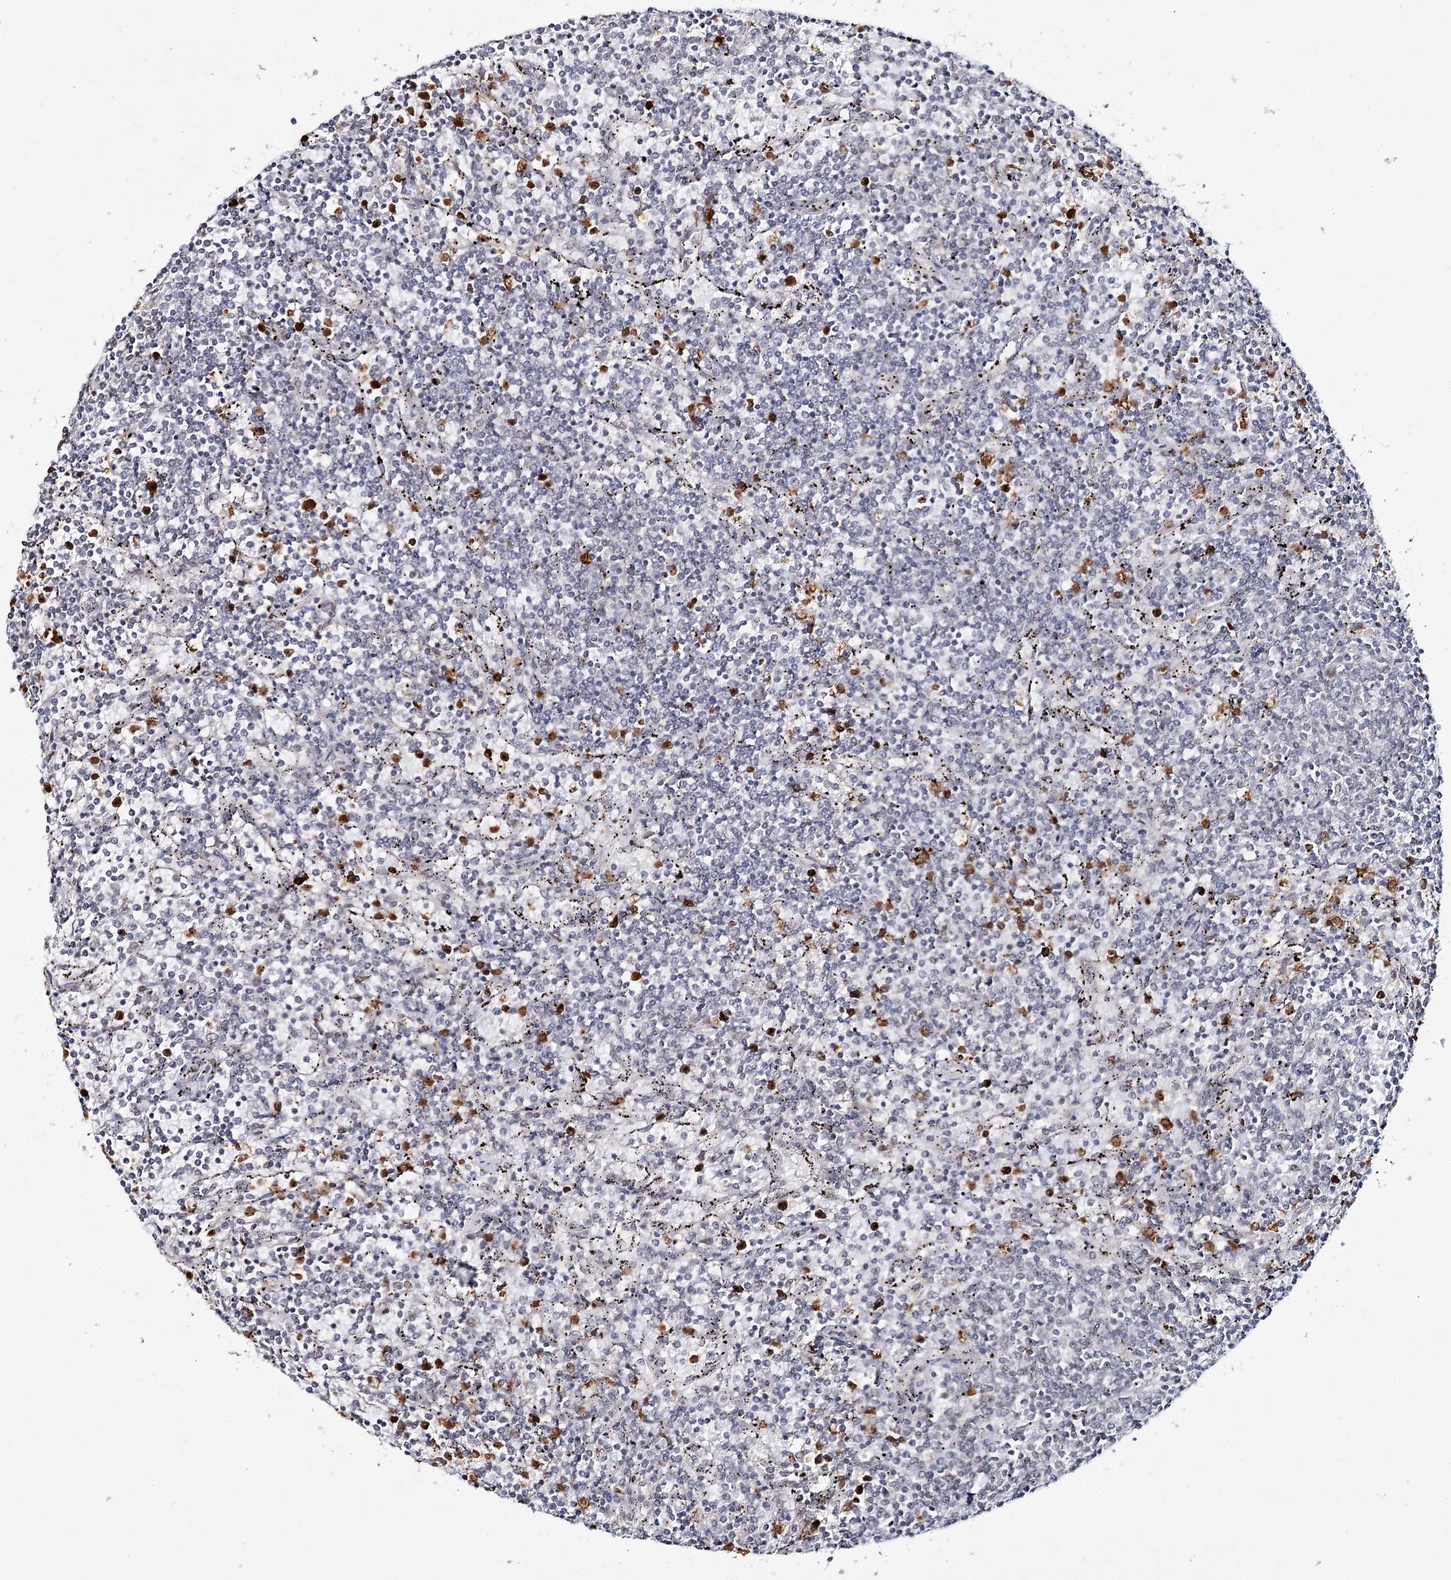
{"staining": {"intensity": "negative", "quantity": "none", "location": "none"}, "tissue": "lymphoma", "cell_type": "Tumor cells", "image_type": "cancer", "snomed": [{"axis": "morphology", "description": "Malignant lymphoma, non-Hodgkin's type, Low grade"}, {"axis": "topography", "description": "Spleen"}], "caption": "DAB immunohistochemical staining of human lymphoma reveals no significant positivity in tumor cells. (DAB (3,3'-diaminobenzidine) immunohistochemistry, high magnification).", "gene": "ATAD1", "patient": {"sex": "female", "age": 50}}